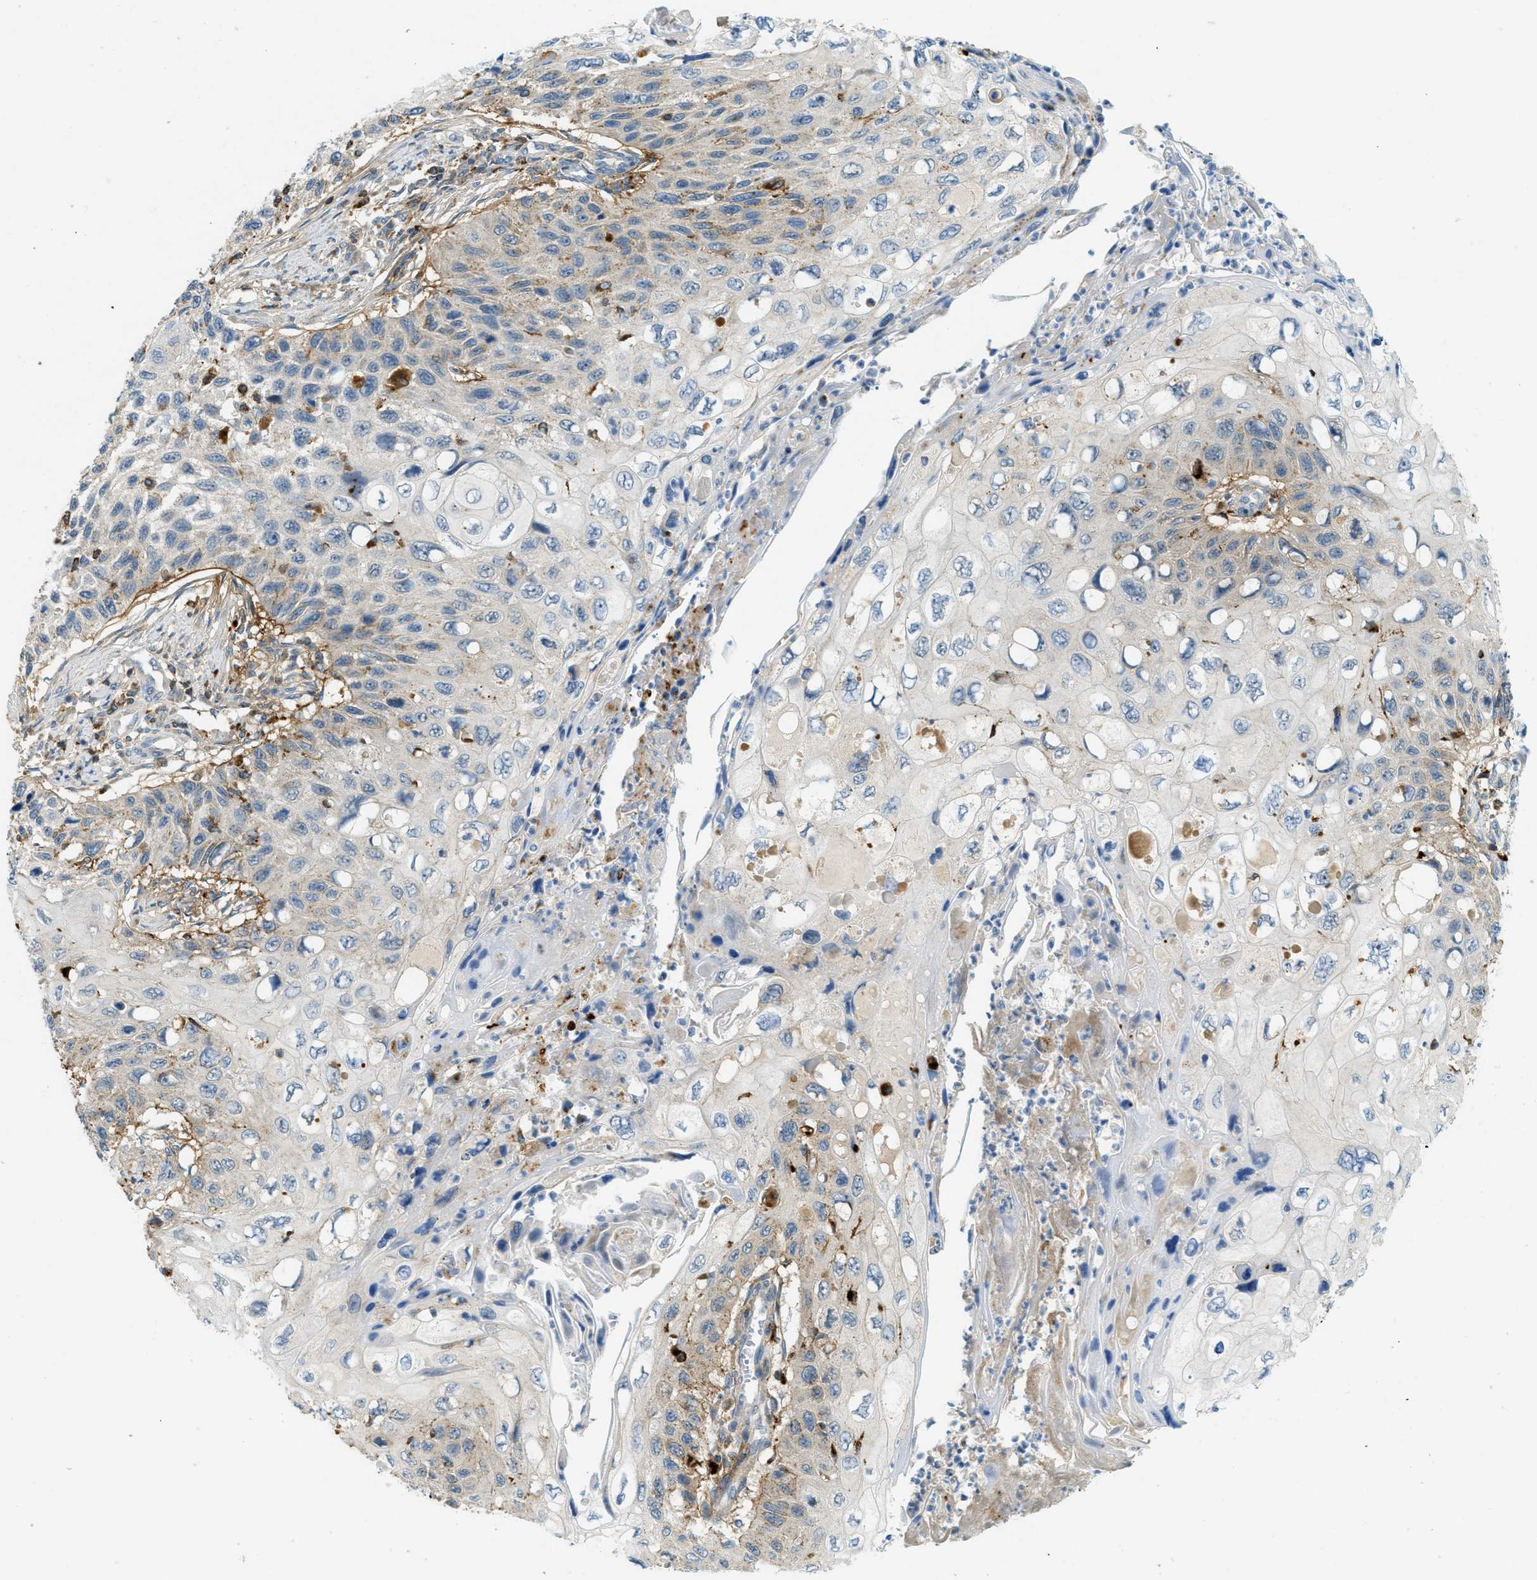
{"staining": {"intensity": "moderate", "quantity": "<25%", "location": "cytoplasmic/membranous"}, "tissue": "cervical cancer", "cell_type": "Tumor cells", "image_type": "cancer", "snomed": [{"axis": "morphology", "description": "Squamous cell carcinoma, NOS"}, {"axis": "topography", "description": "Cervix"}], "caption": "Human squamous cell carcinoma (cervical) stained with a brown dye displays moderate cytoplasmic/membranous positive positivity in approximately <25% of tumor cells.", "gene": "PLBD2", "patient": {"sex": "female", "age": 70}}